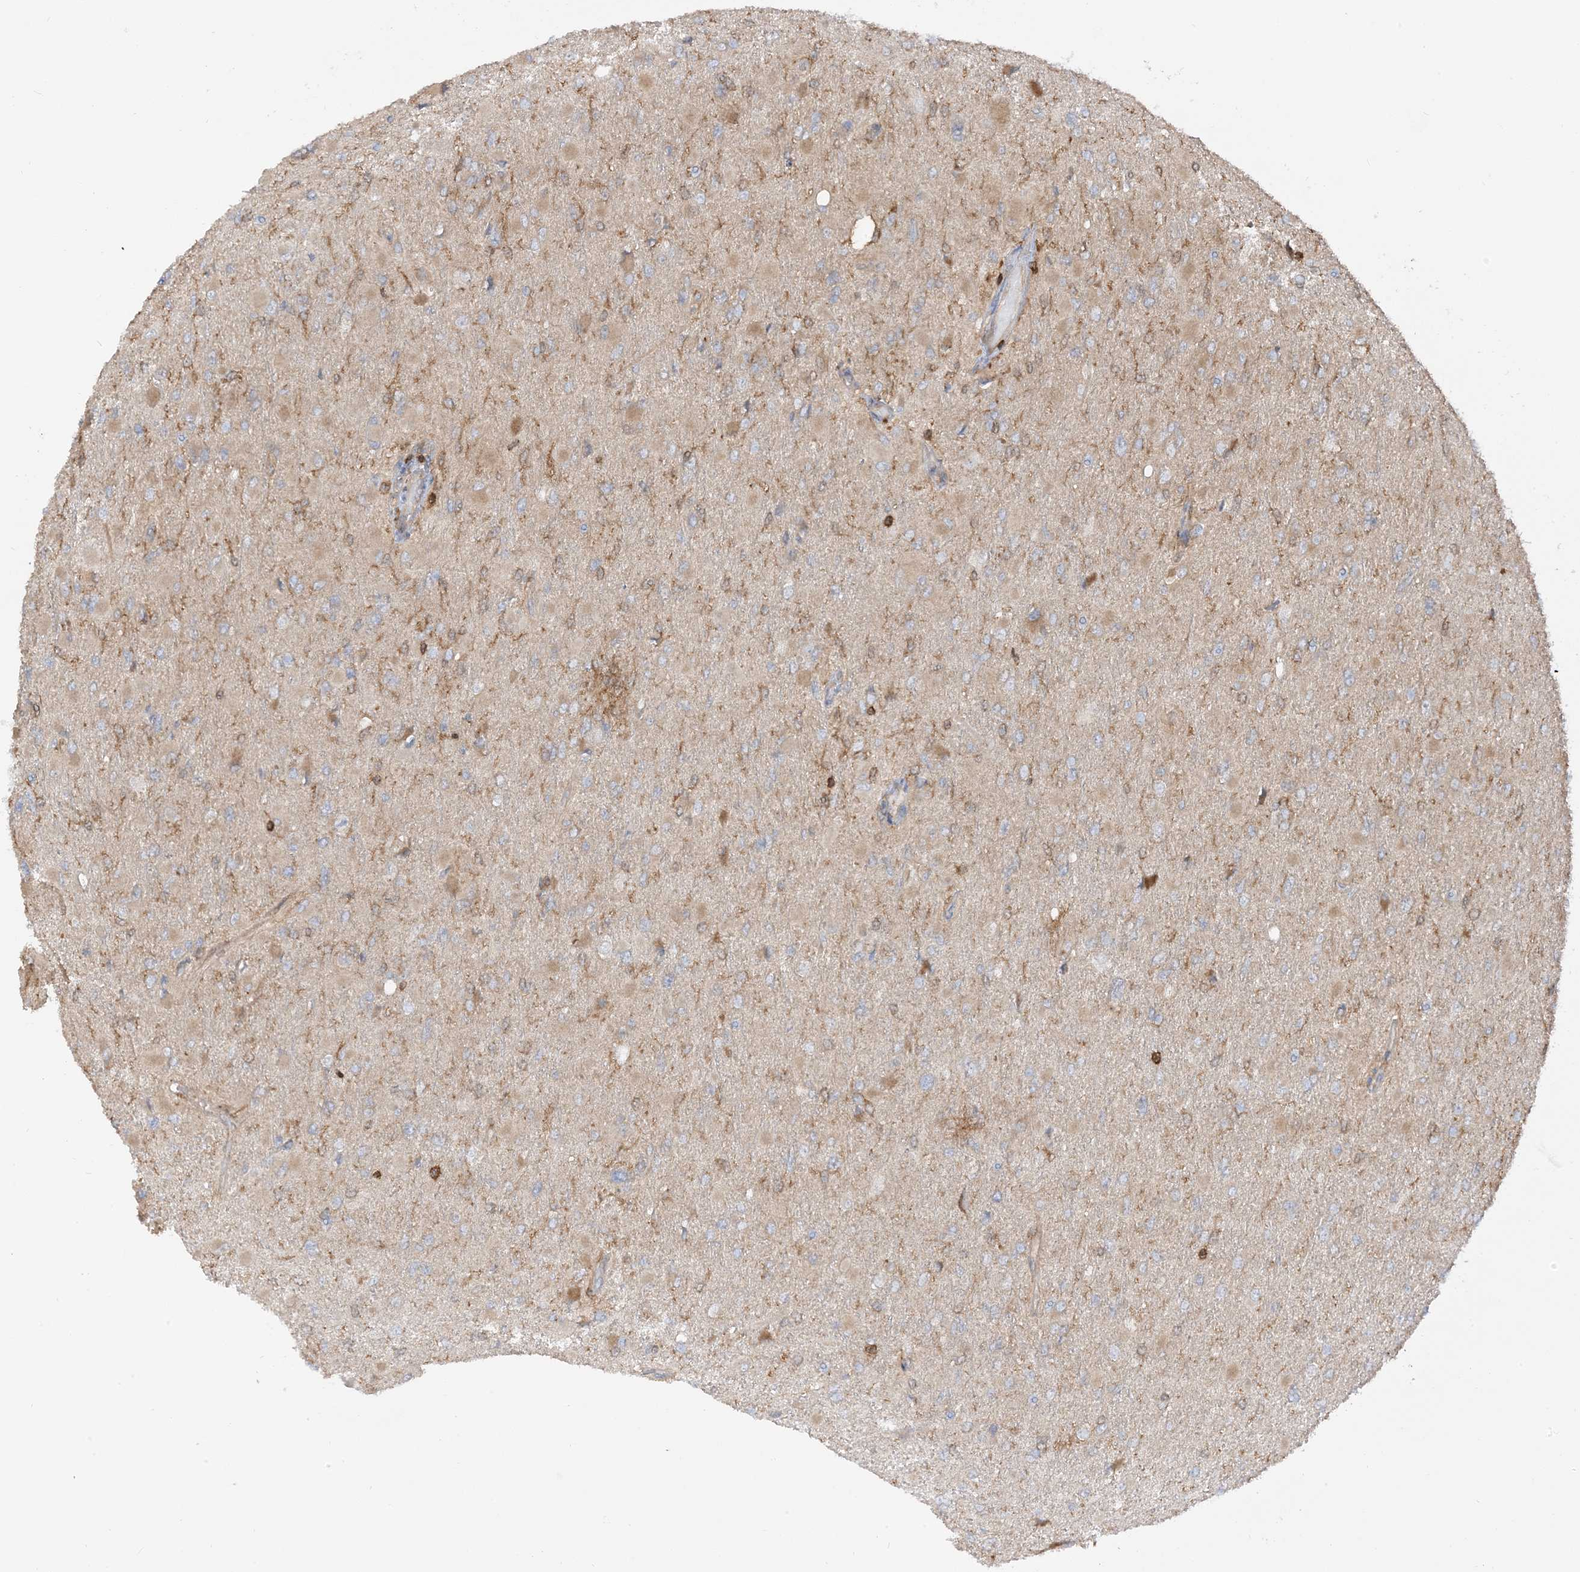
{"staining": {"intensity": "weak", "quantity": "<25%", "location": "cytoplasmic/membranous"}, "tissue": "glioma", "cell_type": "Tumor cells", "image_type": "cancer", "snomed": [{"axis": "morphology", "description": "Glioma, malignant, High grade"}, {"axis": "topography", "description": "Cerebral cortex"}], "caption": "This image is of glioma stained with immunohistochemistry (IHC) to label a protein in brown with the nuclei are counter-stained blue. There is no staining in tumor cells.", "gene": "CAPZB", "patient": {"sex": "female", "age": 36}}